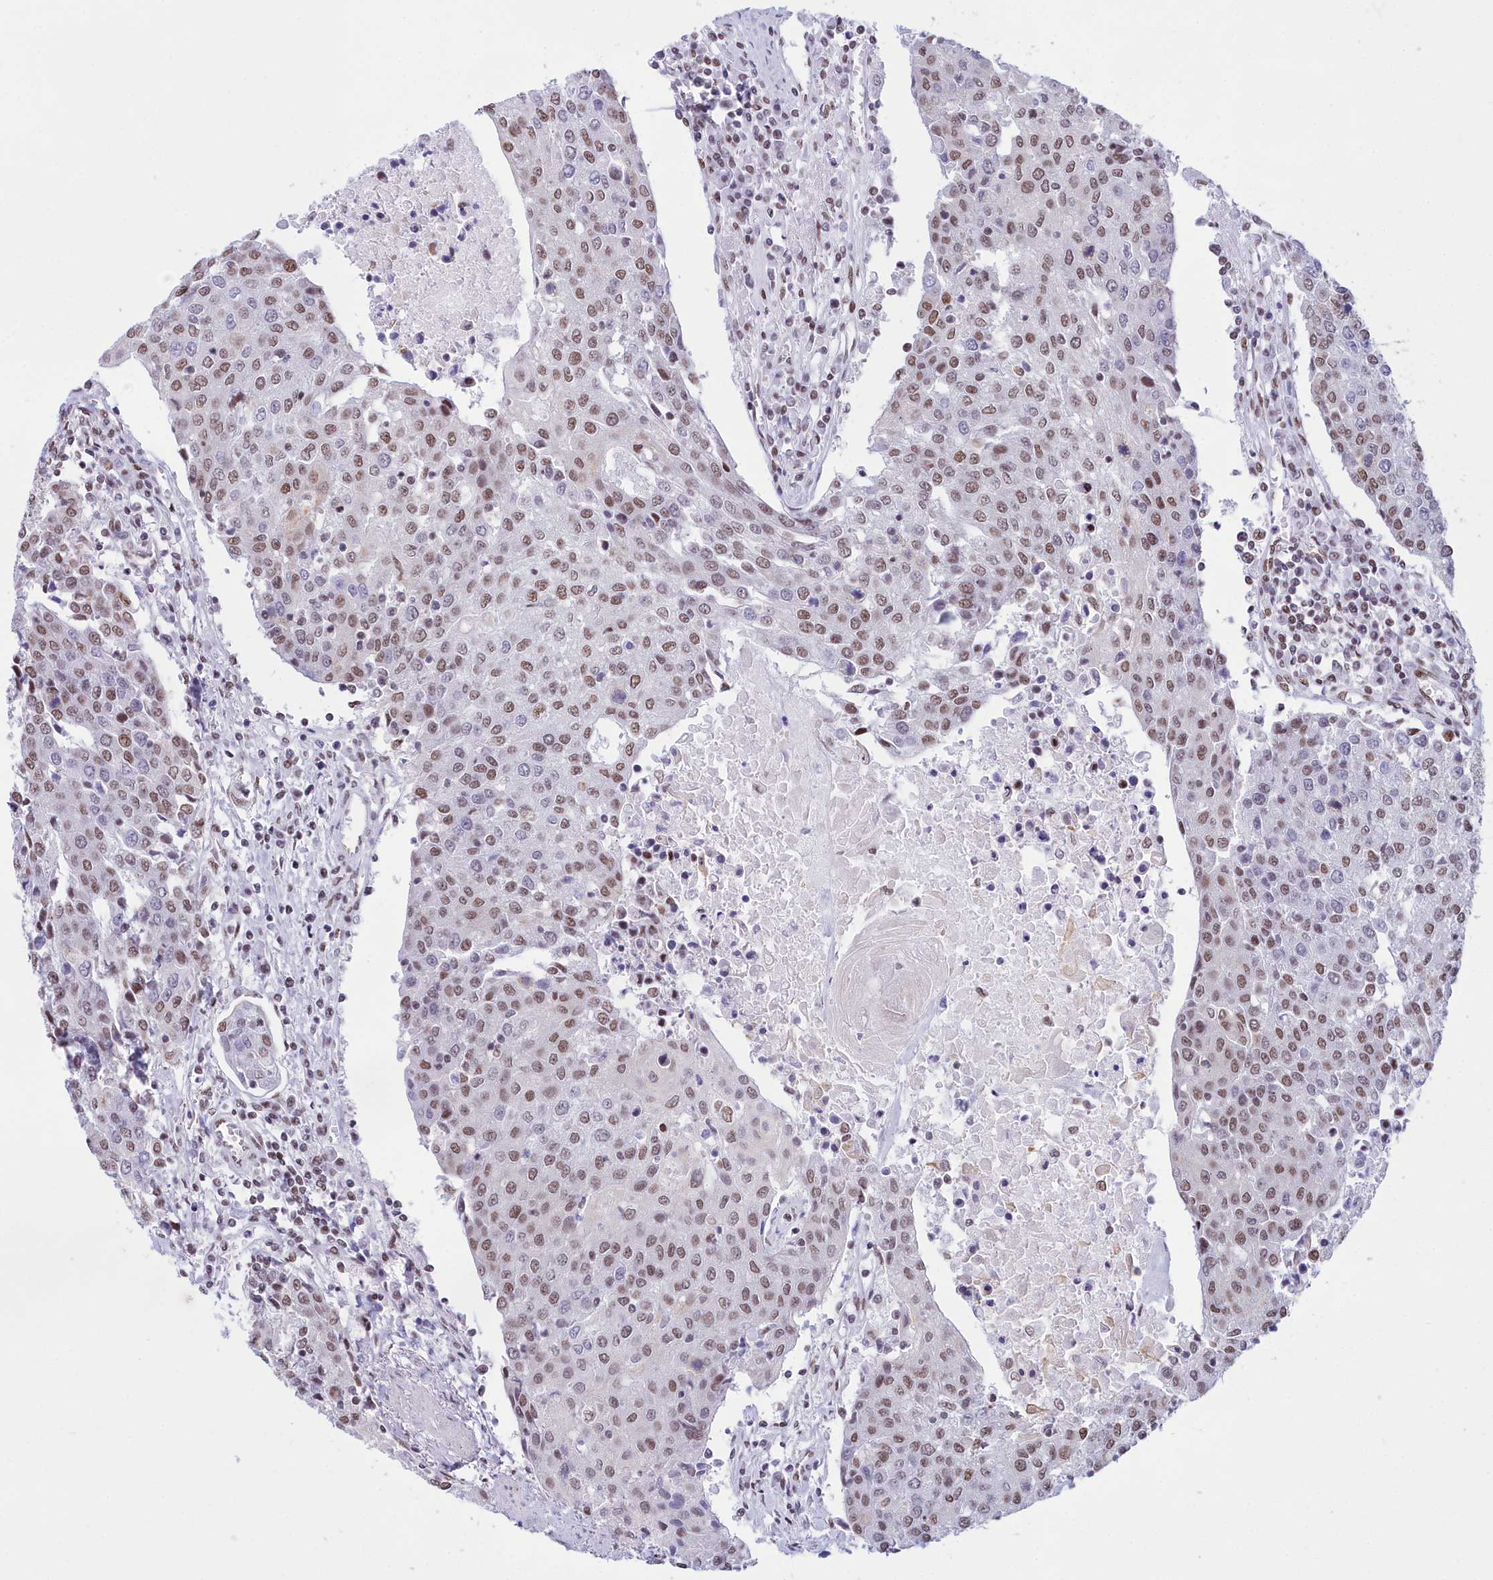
{"staining": {"intensity": "moderate", "quantity": ">75%", "location": "nuclear"}, "tissue": "urothelial cancer", "cell_type": "Tumor cells", "image_type": "cancer", "snomed": [{"axis": "morphology", "description": "Urothelial carcinoma, High grade"}, {"axis": "topography", "description": "Urinary bladder"}], "caption": "Tumor cells reveal medium levels of moderate nuclear expression in about >75% of cells in high-grade urothelial carcinoma.", "gene": "CDC26", "patient": {"sex": "female", "age": 85}}